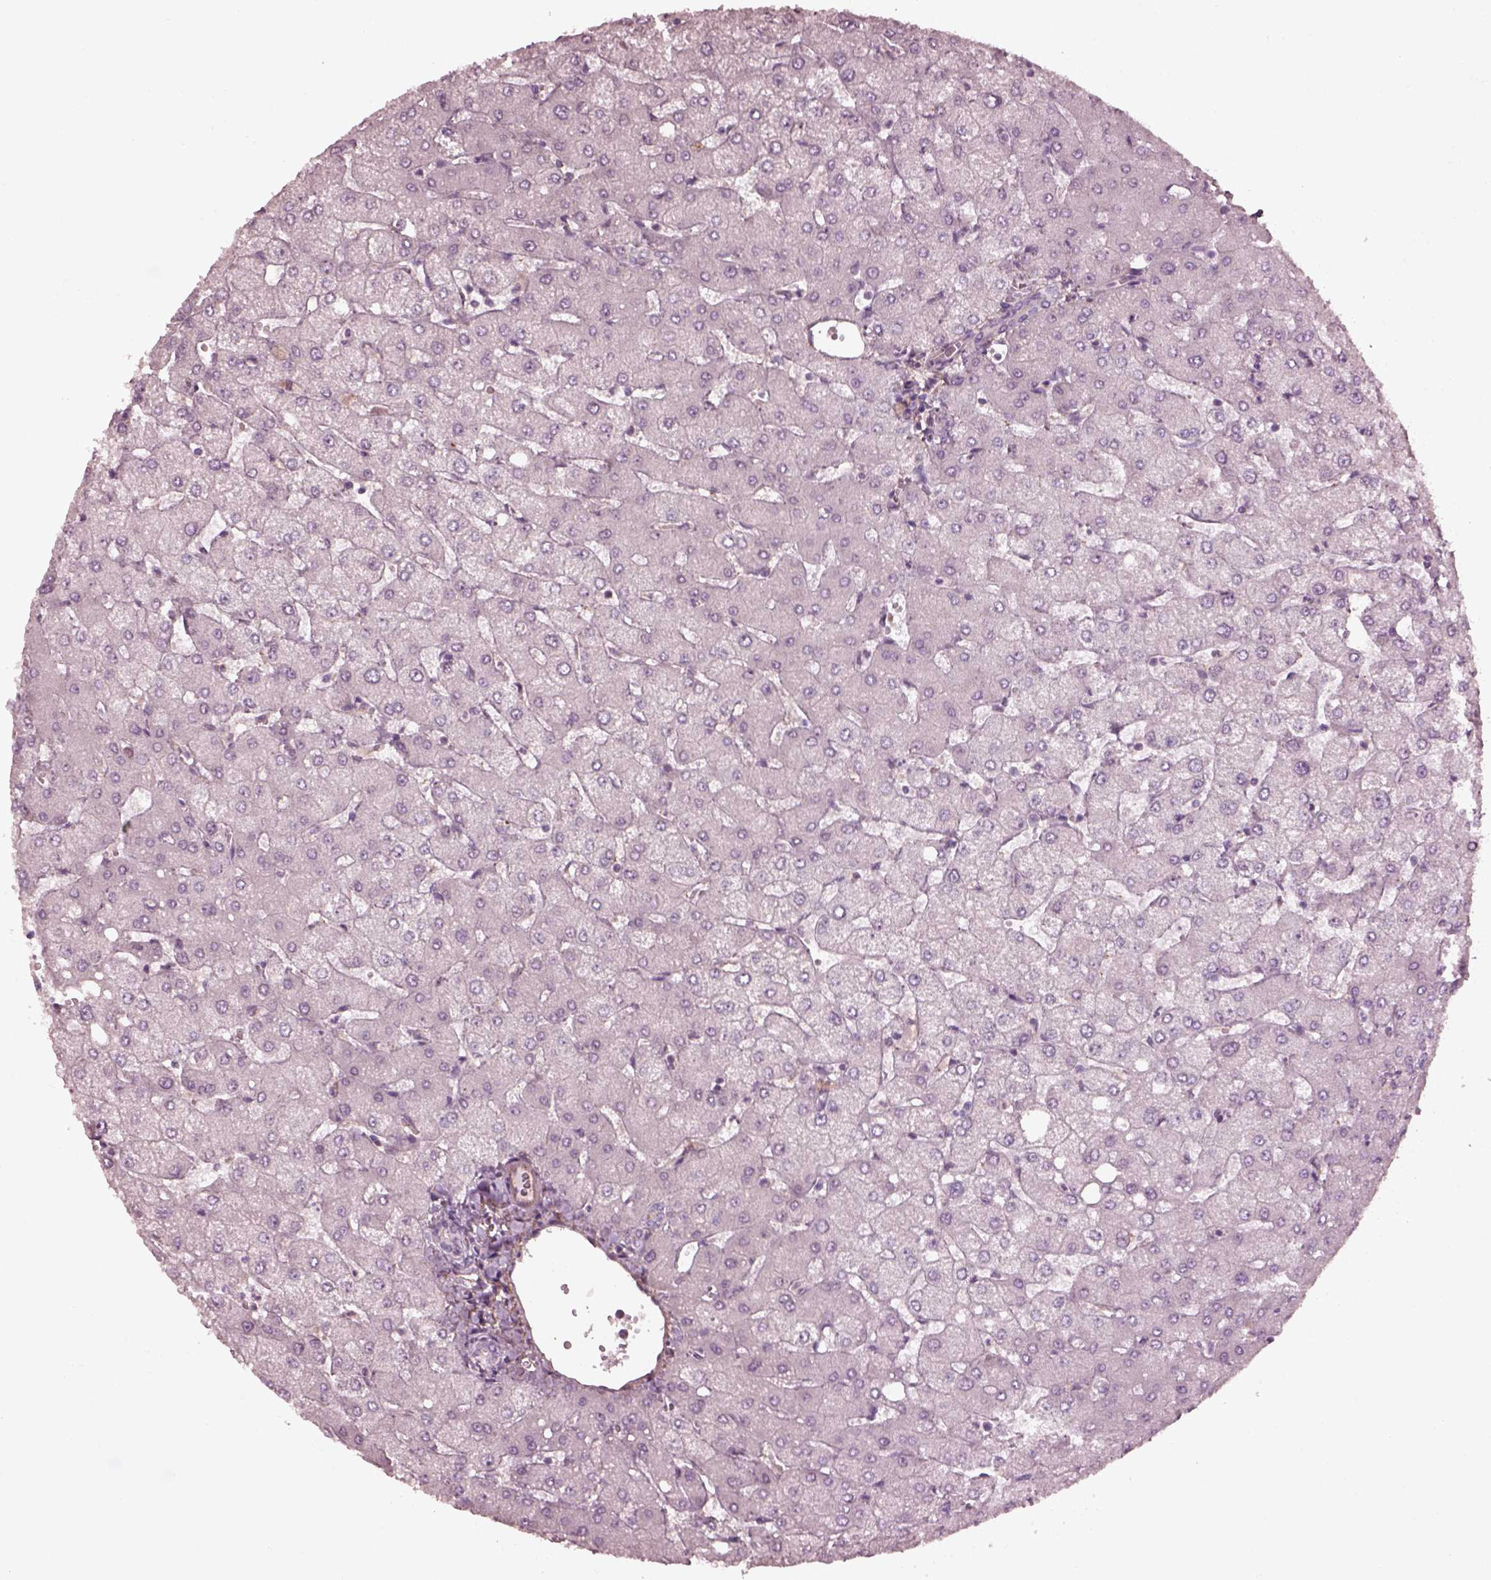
{"staining": {"intensity": "negative", "quantity": "none", "location": "none"}, "tissue": "liver", "cell_type": "Cholangiocytes", "image_type": "normal", "snomed": [{"axis": "morphology", "description": "Normal tissue, NOS"}, {"axis": "topography", "description": "Liver"}], "caption": "High power microscopy micrograph of an immunohistochemistry image of benign liver, revealing no significant positivity in cholangiocytes. Nuclei are stained in blue.", "gene": "EFEMP1", "patient": {"sex": "female", "age": 54}}